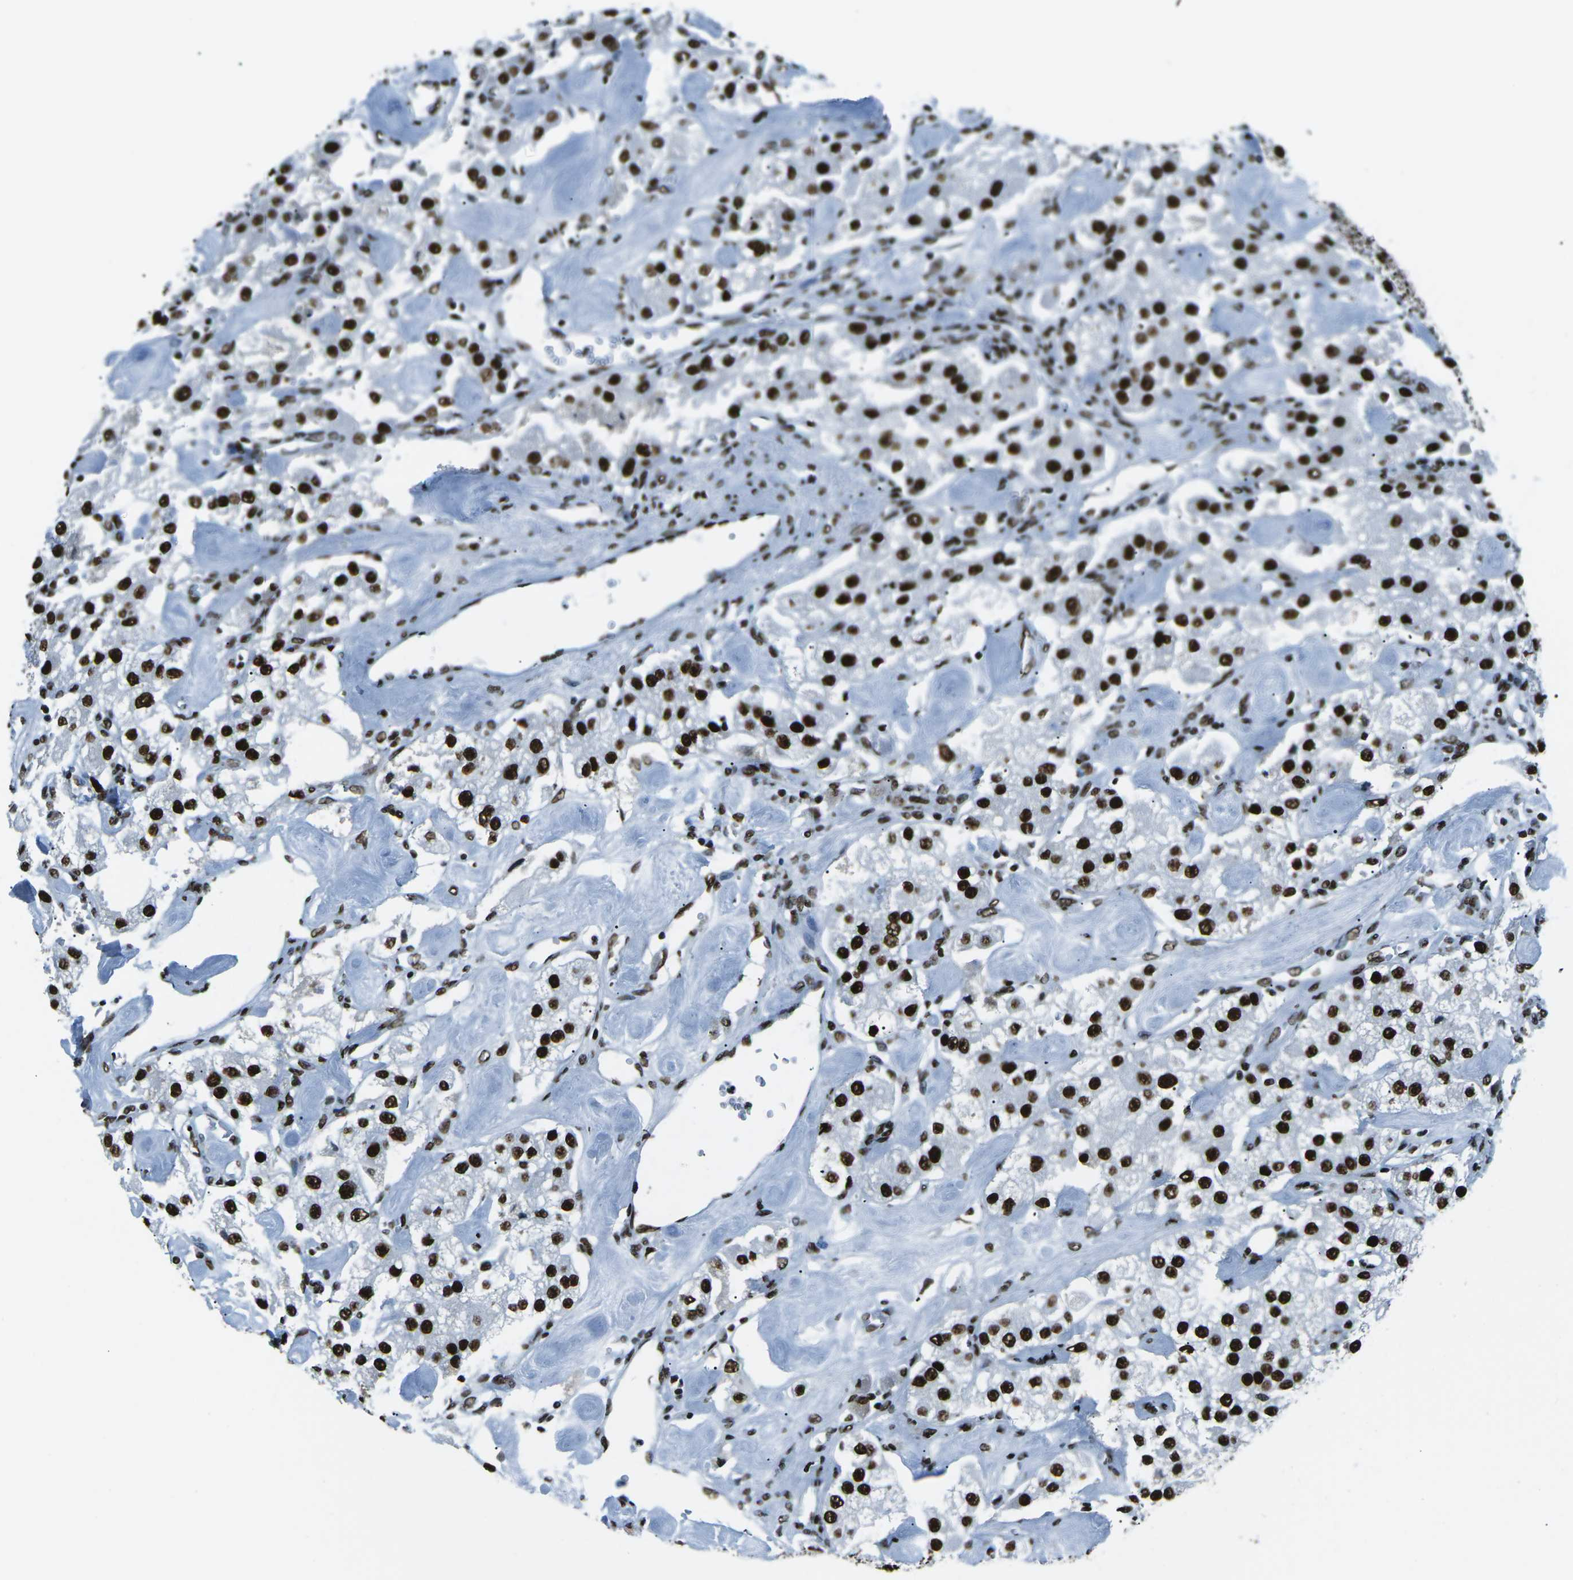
{"staining": {"intensity": "strong", "quantity": ">75%", "location": "nuclear"}, "tissue": "carcinoid", "cell_type": "Tumor cells", "image_type": "cancer", "snomed": [{"axis": "morphology", "description": "Carcinoid, malignant, NOS"}, {"axis": "topography", "description": "Pancreas"}], "caption": "Carcinoid (malignant) stained with a protein marker displays strong staining in tumor cells.", "gene": "HNRNPL", "patient": {"sex": "male", "age": 41}}